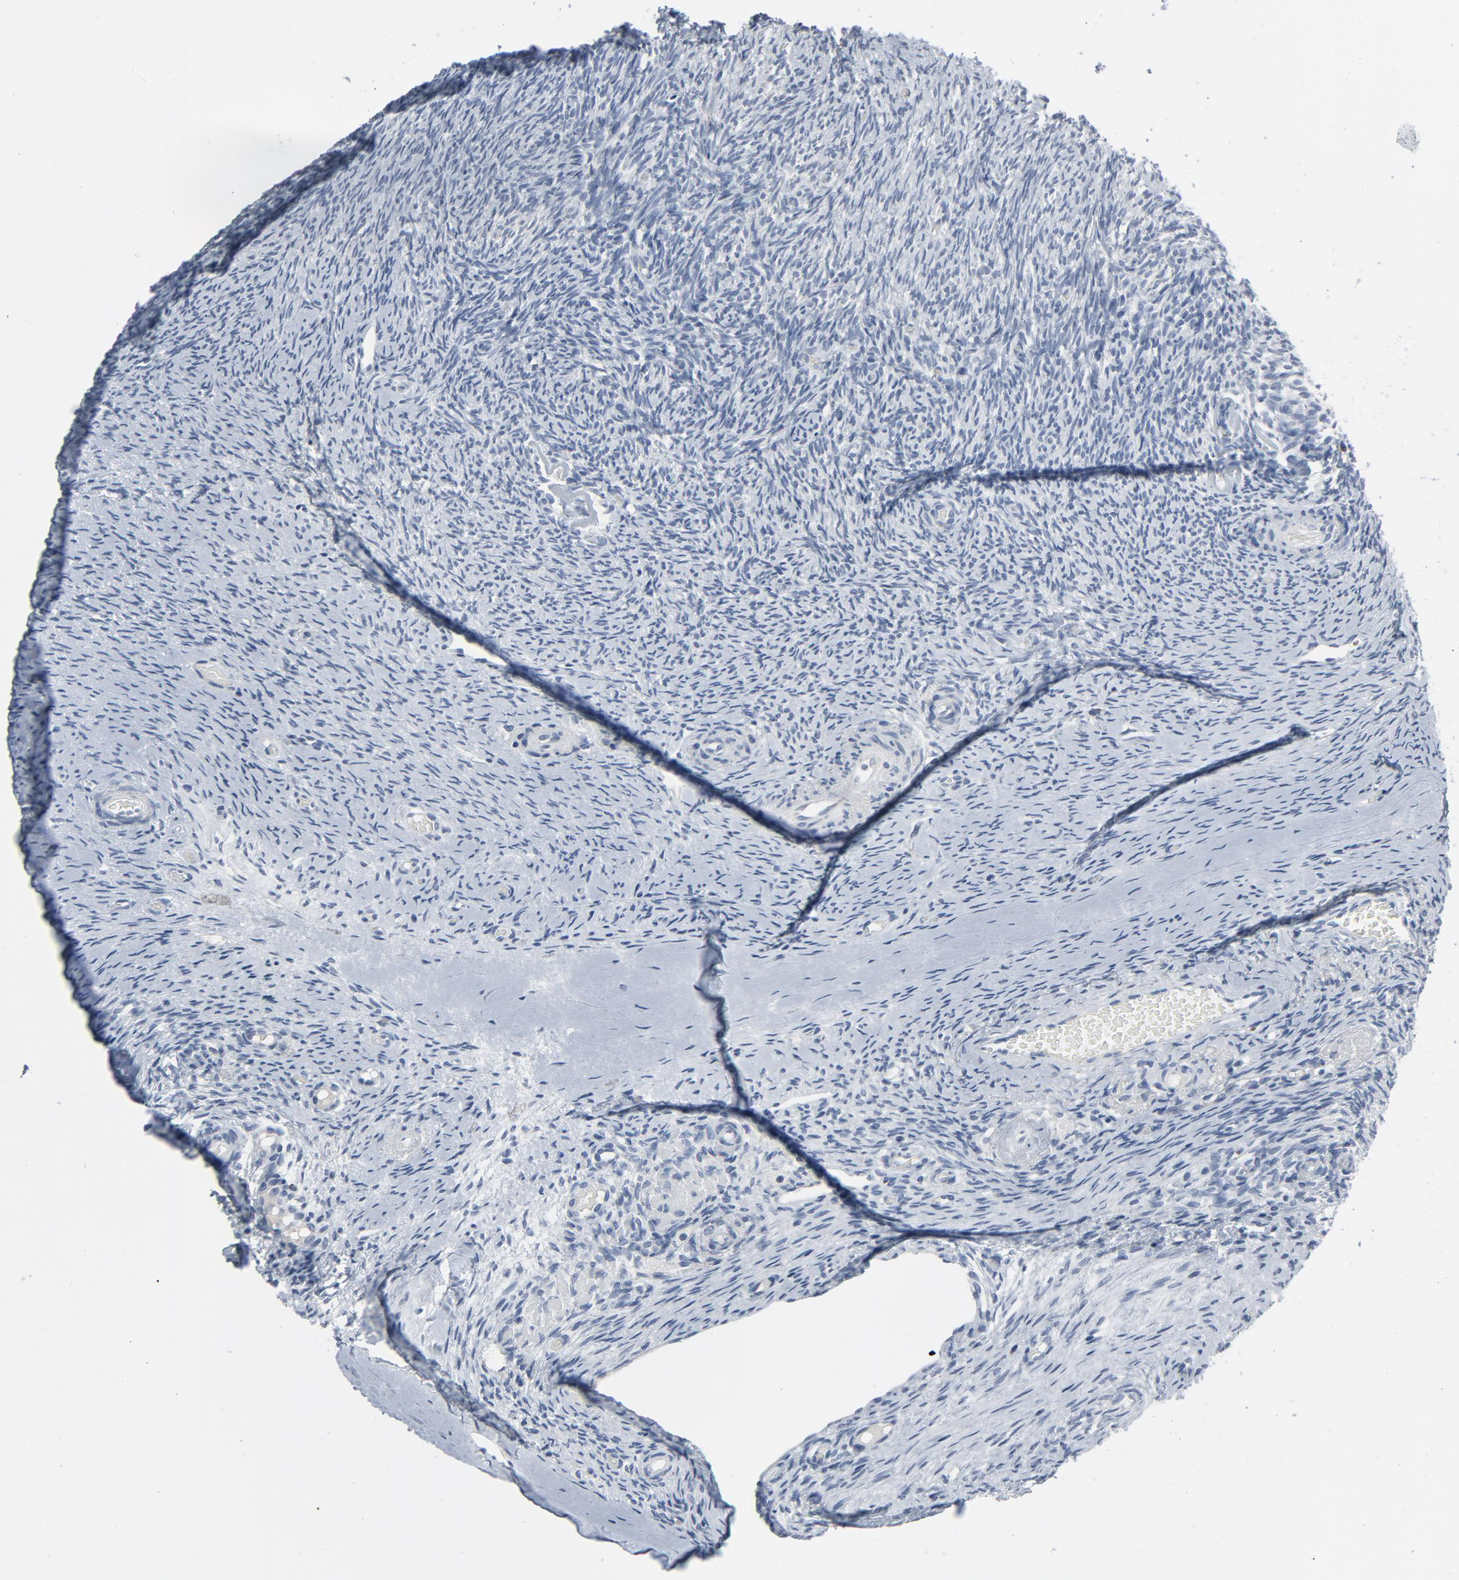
{"staining": {"intensity": "negative", "quantity": "none", "location": "none"}, "tissue": "ovary", "cell_type": "Follicle cells", "image_type": "normal", "snomed": [{"axis": "morphology", "description": "Normal tissue, NOS"}, {"axis": "topography", "description": "Ovary"}], "caption": "The immunohistochemistry micrograph has no significant staining in follicle cells of ovary. The staining was performed using DAB to visualize the protein expression in brown, while the nuclei were stained in blue with hematoxylin (Magnification: 20x).", "gene": "GPX2", "patient": {"sex": "female", "age": 60}}